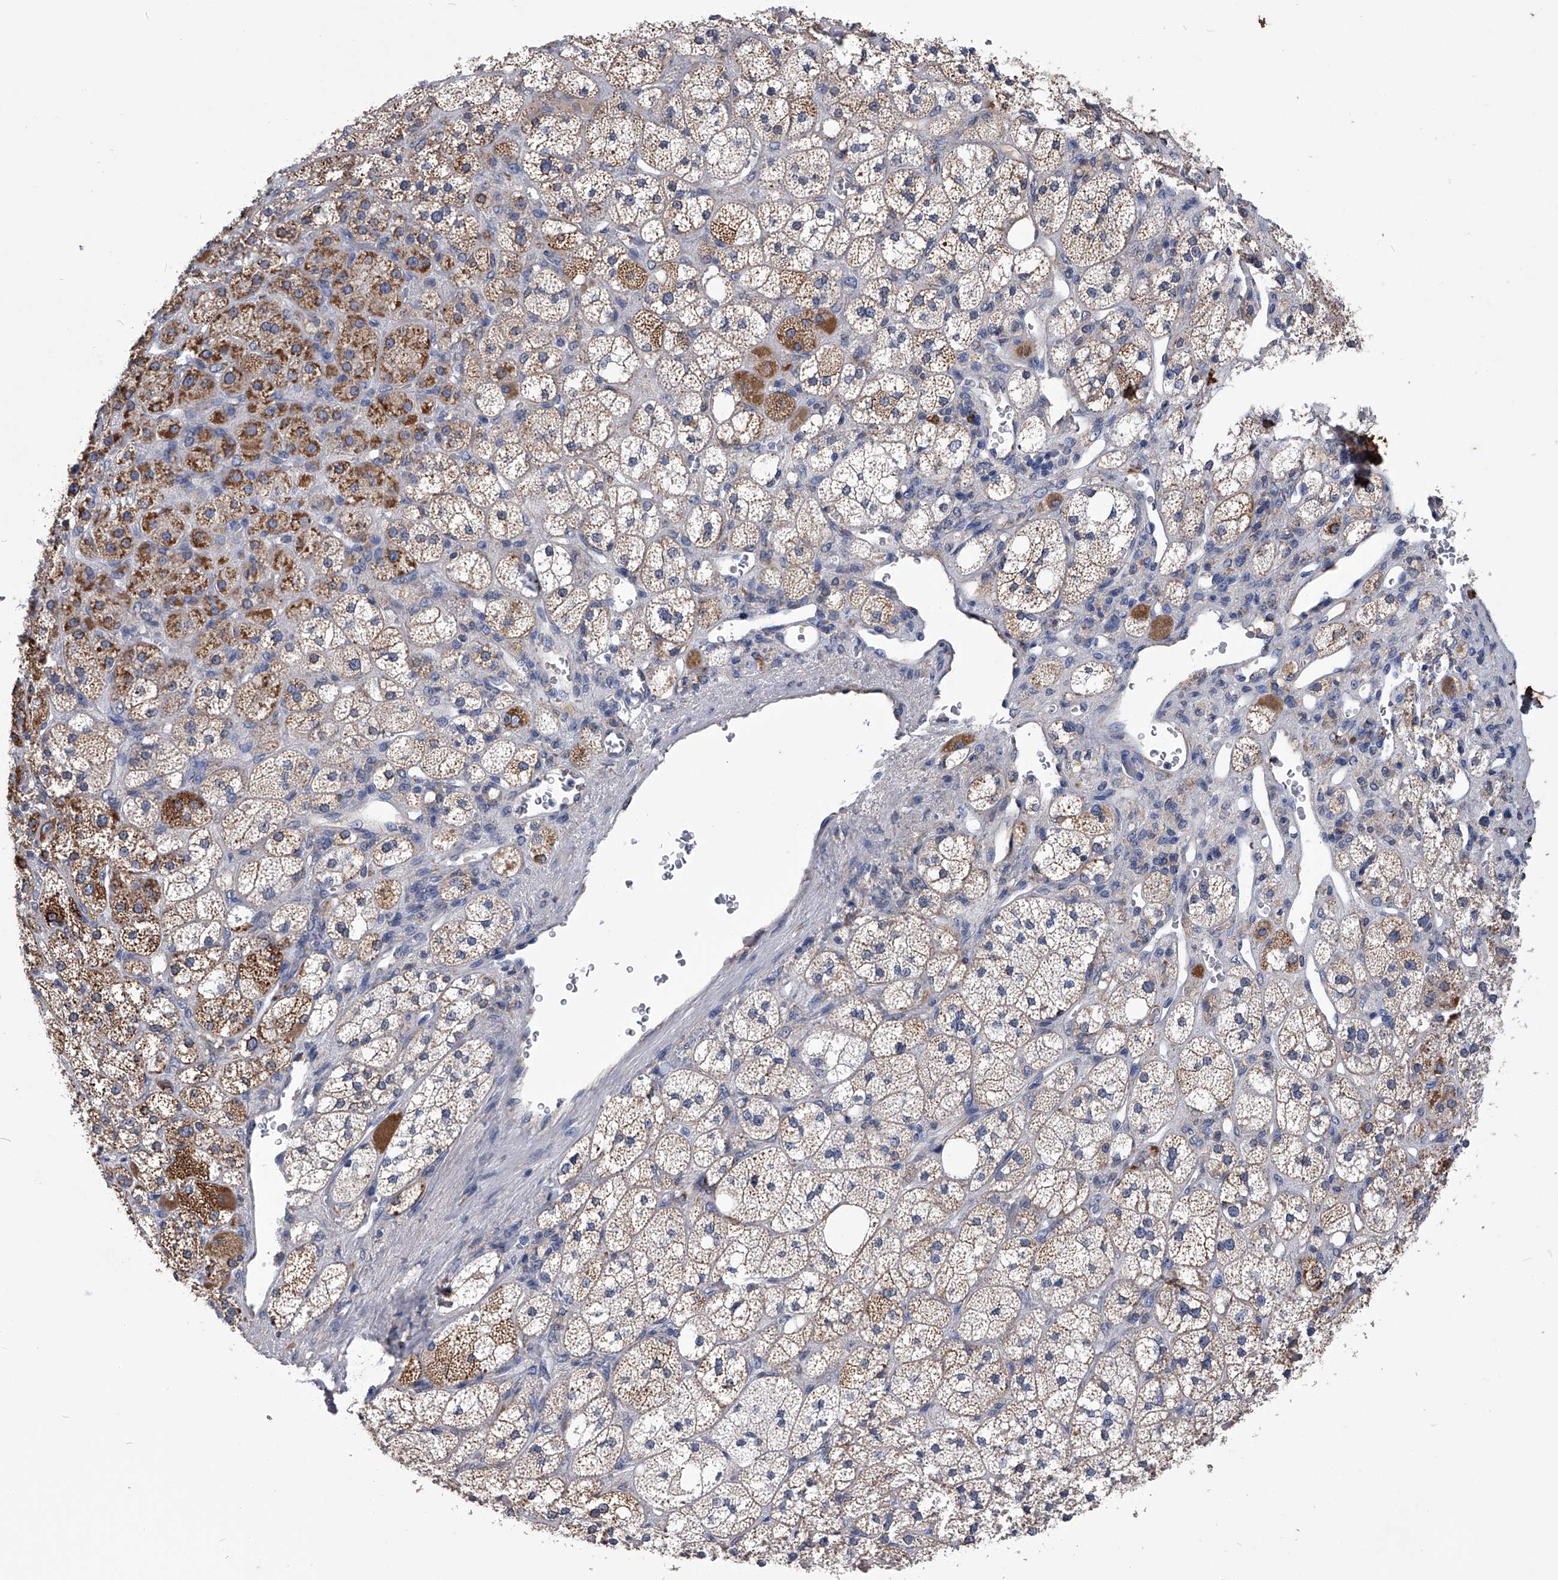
{"staining": {"intensity": "moderate", "quantity": ">75%", "location": "cytoplasmic/membranous"}, "tissue": "adrenal gland", "cell_type": "Glandular cells", "image_type": "normal", "snomed": [{"axis": "morphology", "description": "Normal tissue, NOS"}, {"axis": "topography", "description": "Adrenal gland"}], "caption": "There is medium levels of moderate cytoplasmic/membranous expression in glandular cells of unremarkable adrenal gland, as demonstrated by immunohistochemical staining (brown color).", "gene": "OAT", "patient": {"sex": "male", "age": 61}}